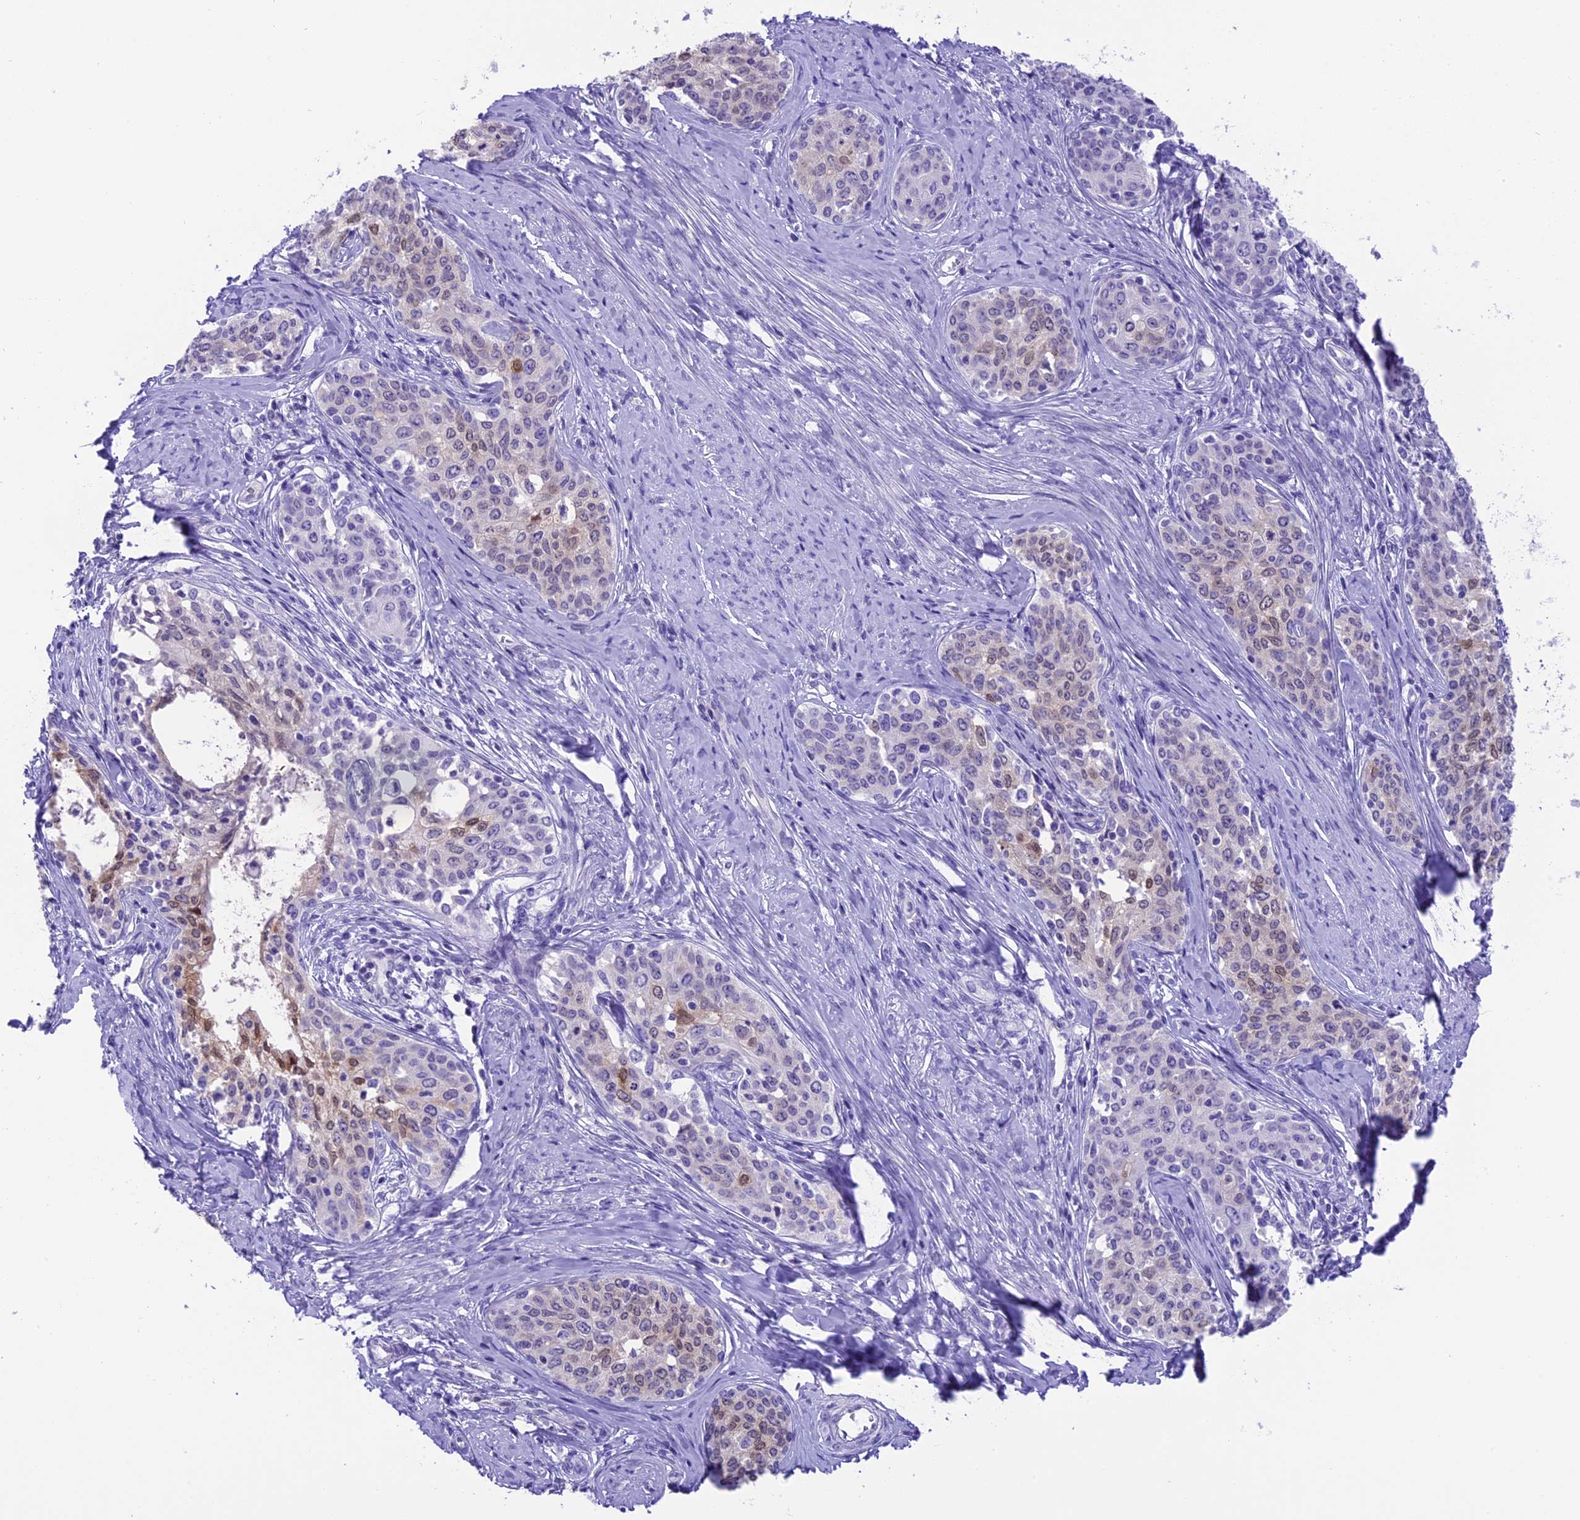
{"staining": {"intensity": "weak", "quantity": "<25%", "location": "nuclear"}, "tissue": "cervical cancer", "cell_type": "Tumor cells", "image_type": "cancer", "snomed": [{"axis": "morphology", "description": "Squamous cell carcinoma, NOS"}, {"axis": "morphology", "description": "Adenocarcinoma, NOS"}, {"axis": "topography", "description": "Cervix"}], "caption": "A high-resolution micrograph shows immunohistochemistry staining of cervical cancer, which exhibits no significant expression in tumor cells.", "gene": "PRR15", "patient": {"sex": "female", "age": 52}}